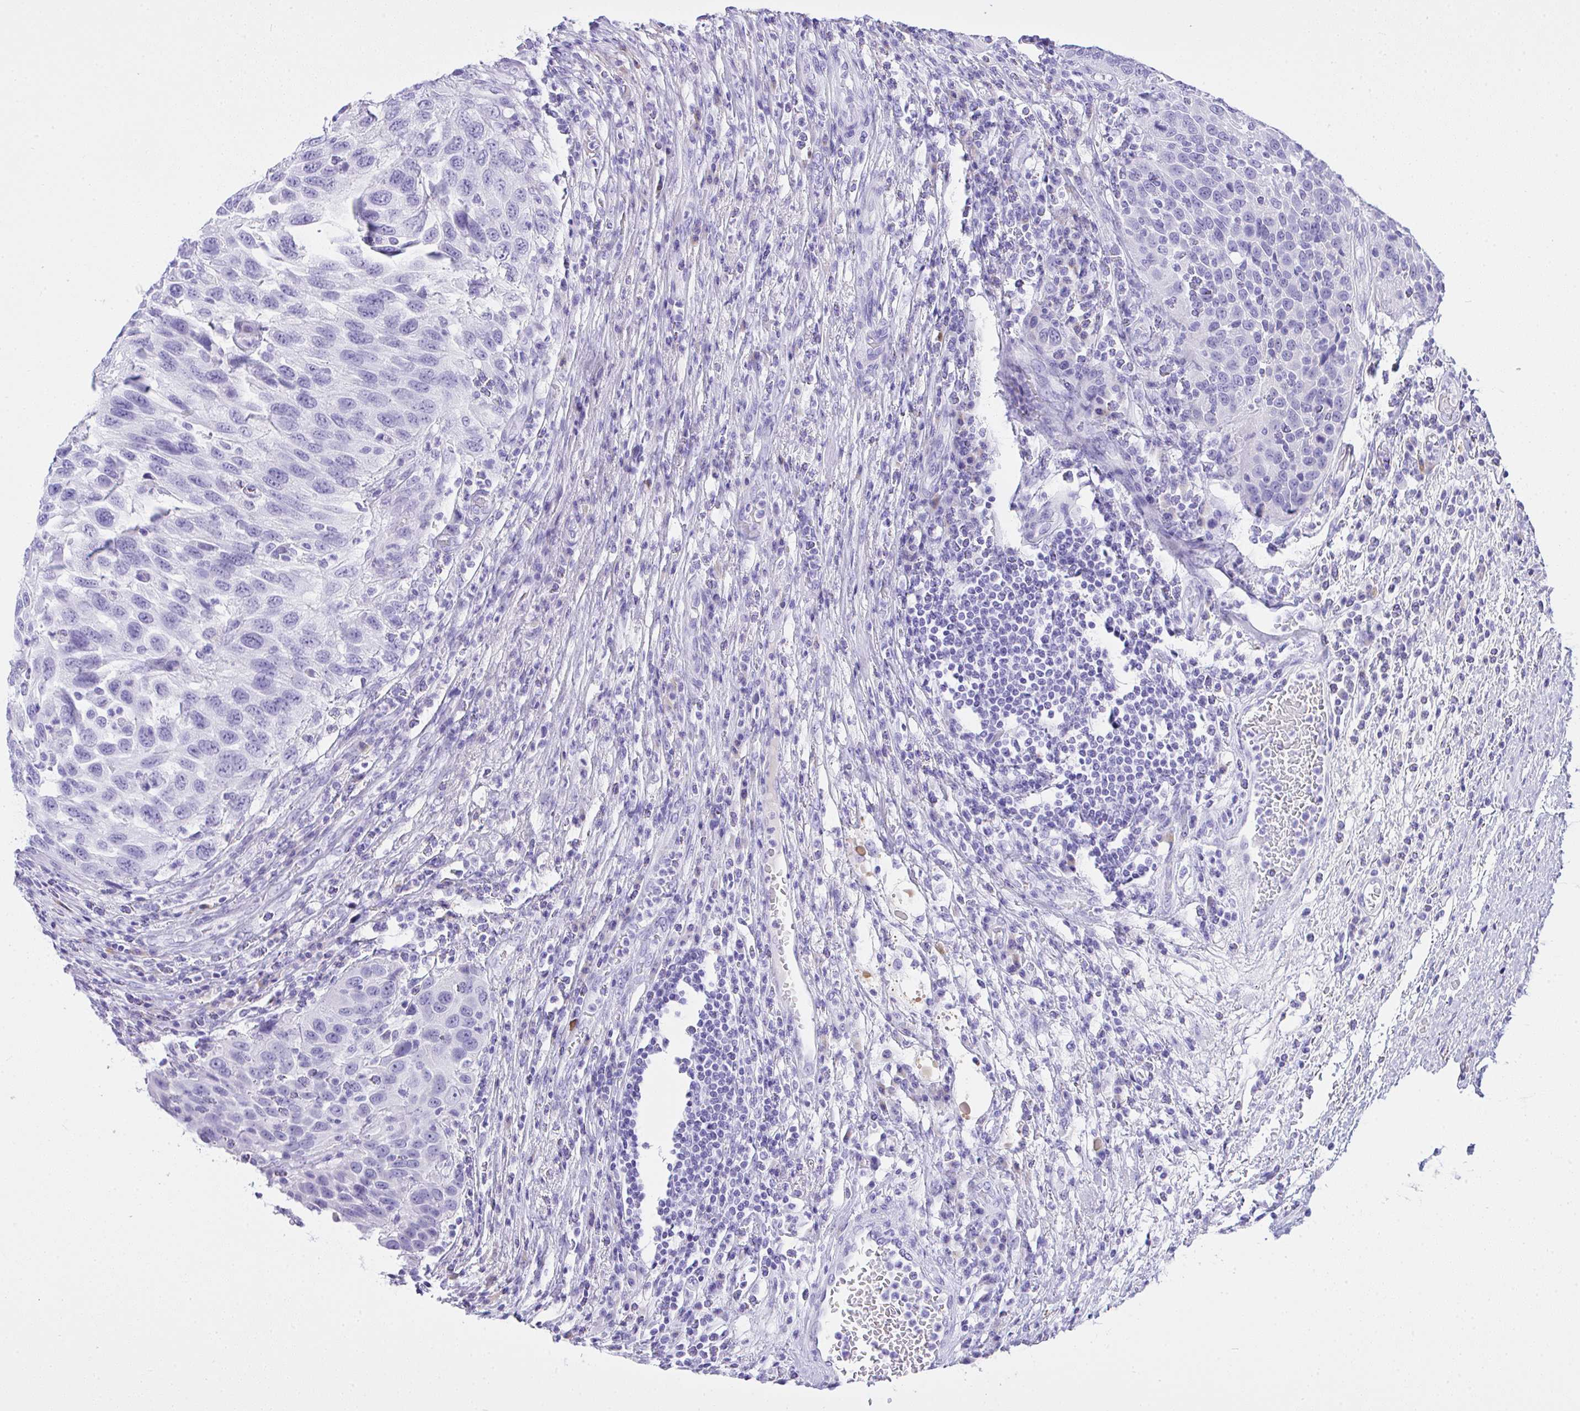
{"staining": {"intensity": "negative", "quantity": "none", "location": "none"}, "tissue": "urothelial cancer", "cell_type": "Tumor cells", "image_type": "cancer", "snomed": [{"axis": "morphology", "description": "Urothelial carcinoma, High grade"}, {"axis": "topography", "description": "Urinary bladder"}], "caption": "This is an immunohistochemistry micrograph of human high-grade urothelial carcinoma. There is no staining in tumor cells.", "gene": "AKR1D1", "patient": {"sex": "female", "age": 70}}